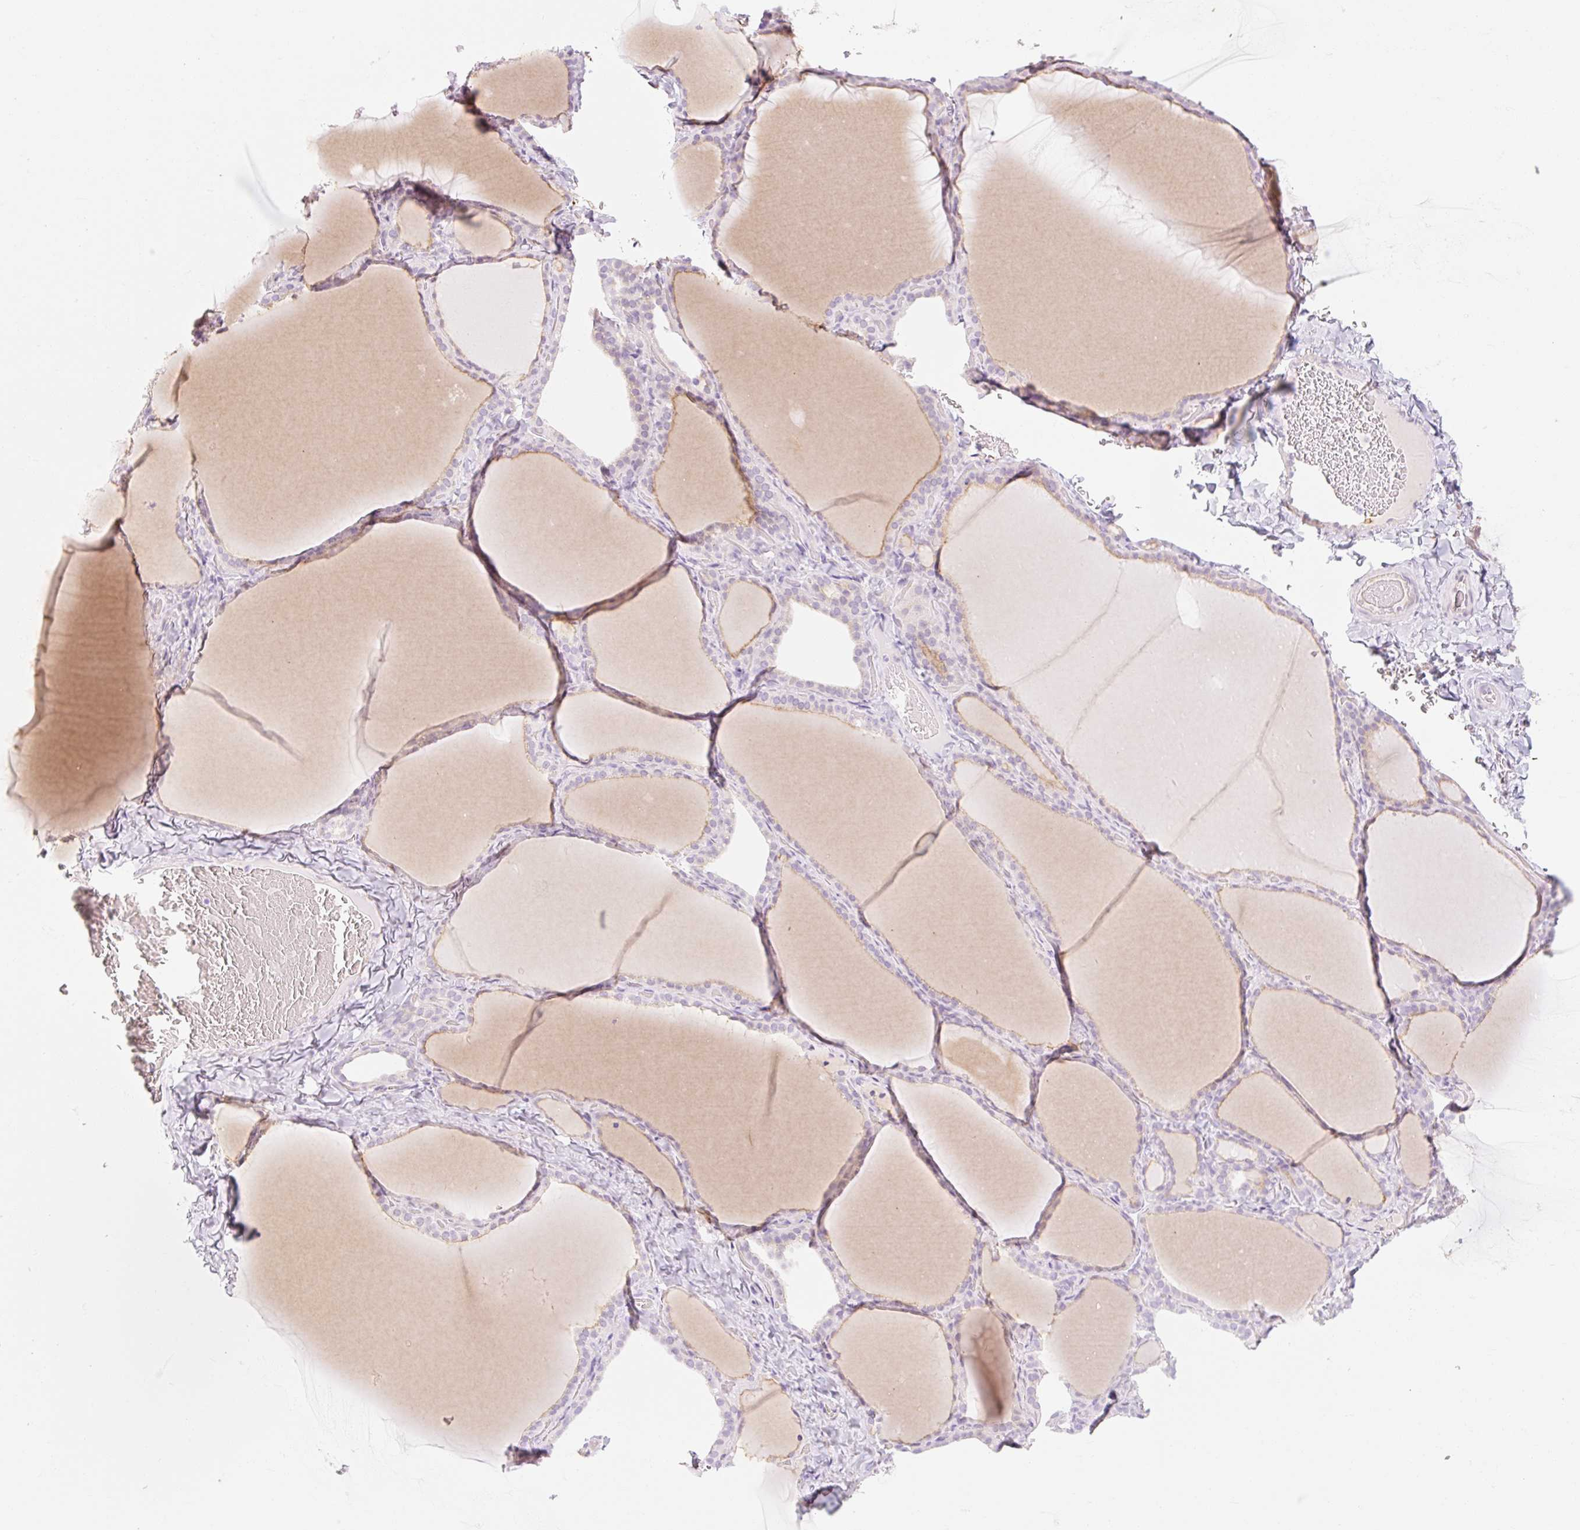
{"staining": {"intensity": "negative", "quantity": "none", "location": "none"}, "tissue": "thyroid gland", "cell_type": "Glandular cells", "image_type": "normal", "snomed": [{"axis": "morphology", "description": "Normal tissue, NOS"}, {"axis": "topography", "description": "Thyroid gland"}], "caption": "DAB immunohistochemical staining of unremarkable thyroid gland reveals no significant positivity in glandular cells.", "gene": "TAF1L", "patient": {"sex": "female", "age": 22}}